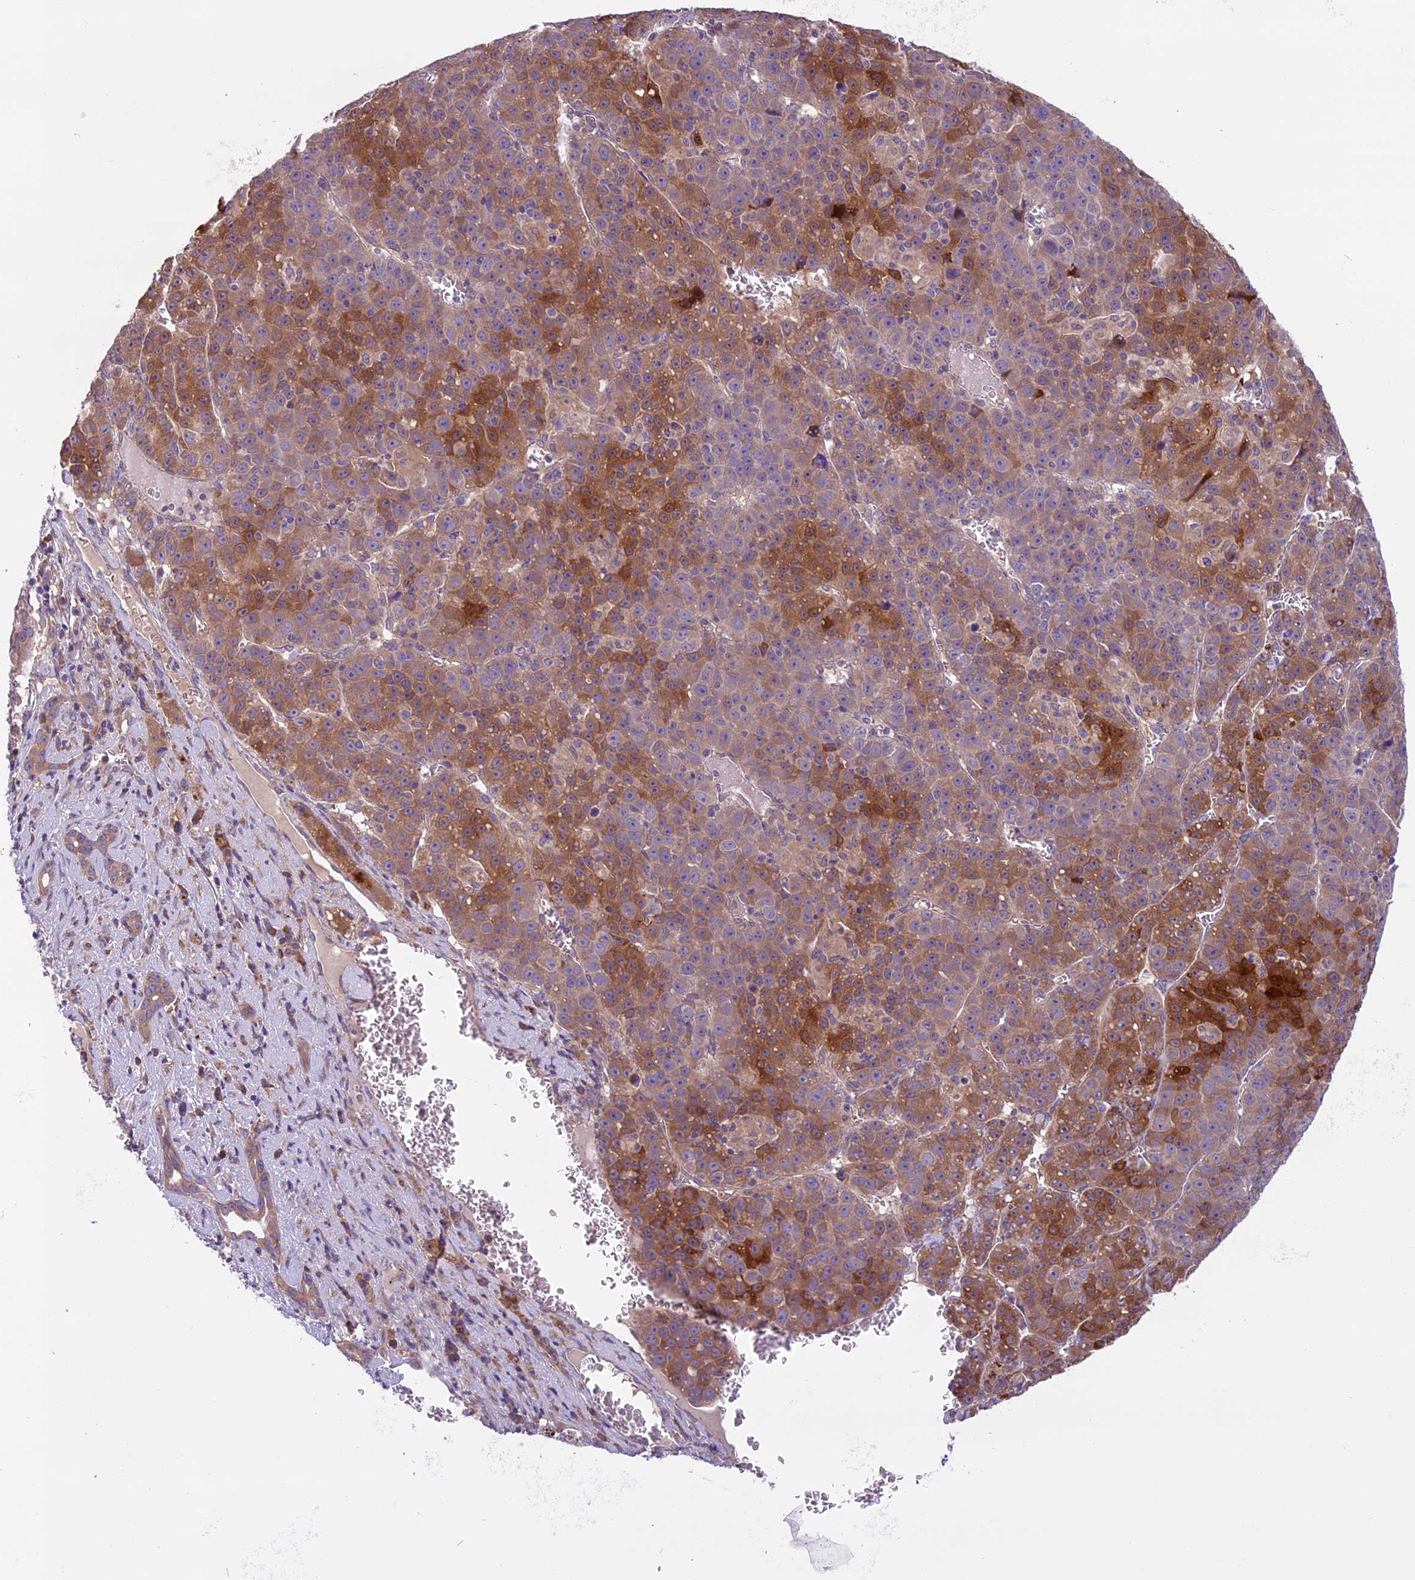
{"staining": {"intensity": "strong", "quantity": "25%-75%", "location": "cytoplasmic/membranous"}, "tissue": "liver cancer", "cell_type": "Tumor cells", "image_type": "cancer", "snomed": [{"axis": "morphology", "description": "Carcinoma, Hepatocellular, NOS"}, {"axis": "topography", "description": "Liver"}], "caption": "Liver cancer (hepatocellular carcinoma) stained for a protein (brown) shows strong cytoplasmic/membranous positive staining in approximately 25%-75% of tumor cells.", "gene": "DCTN5", "patient": {"sex": "female", "age": 53}}